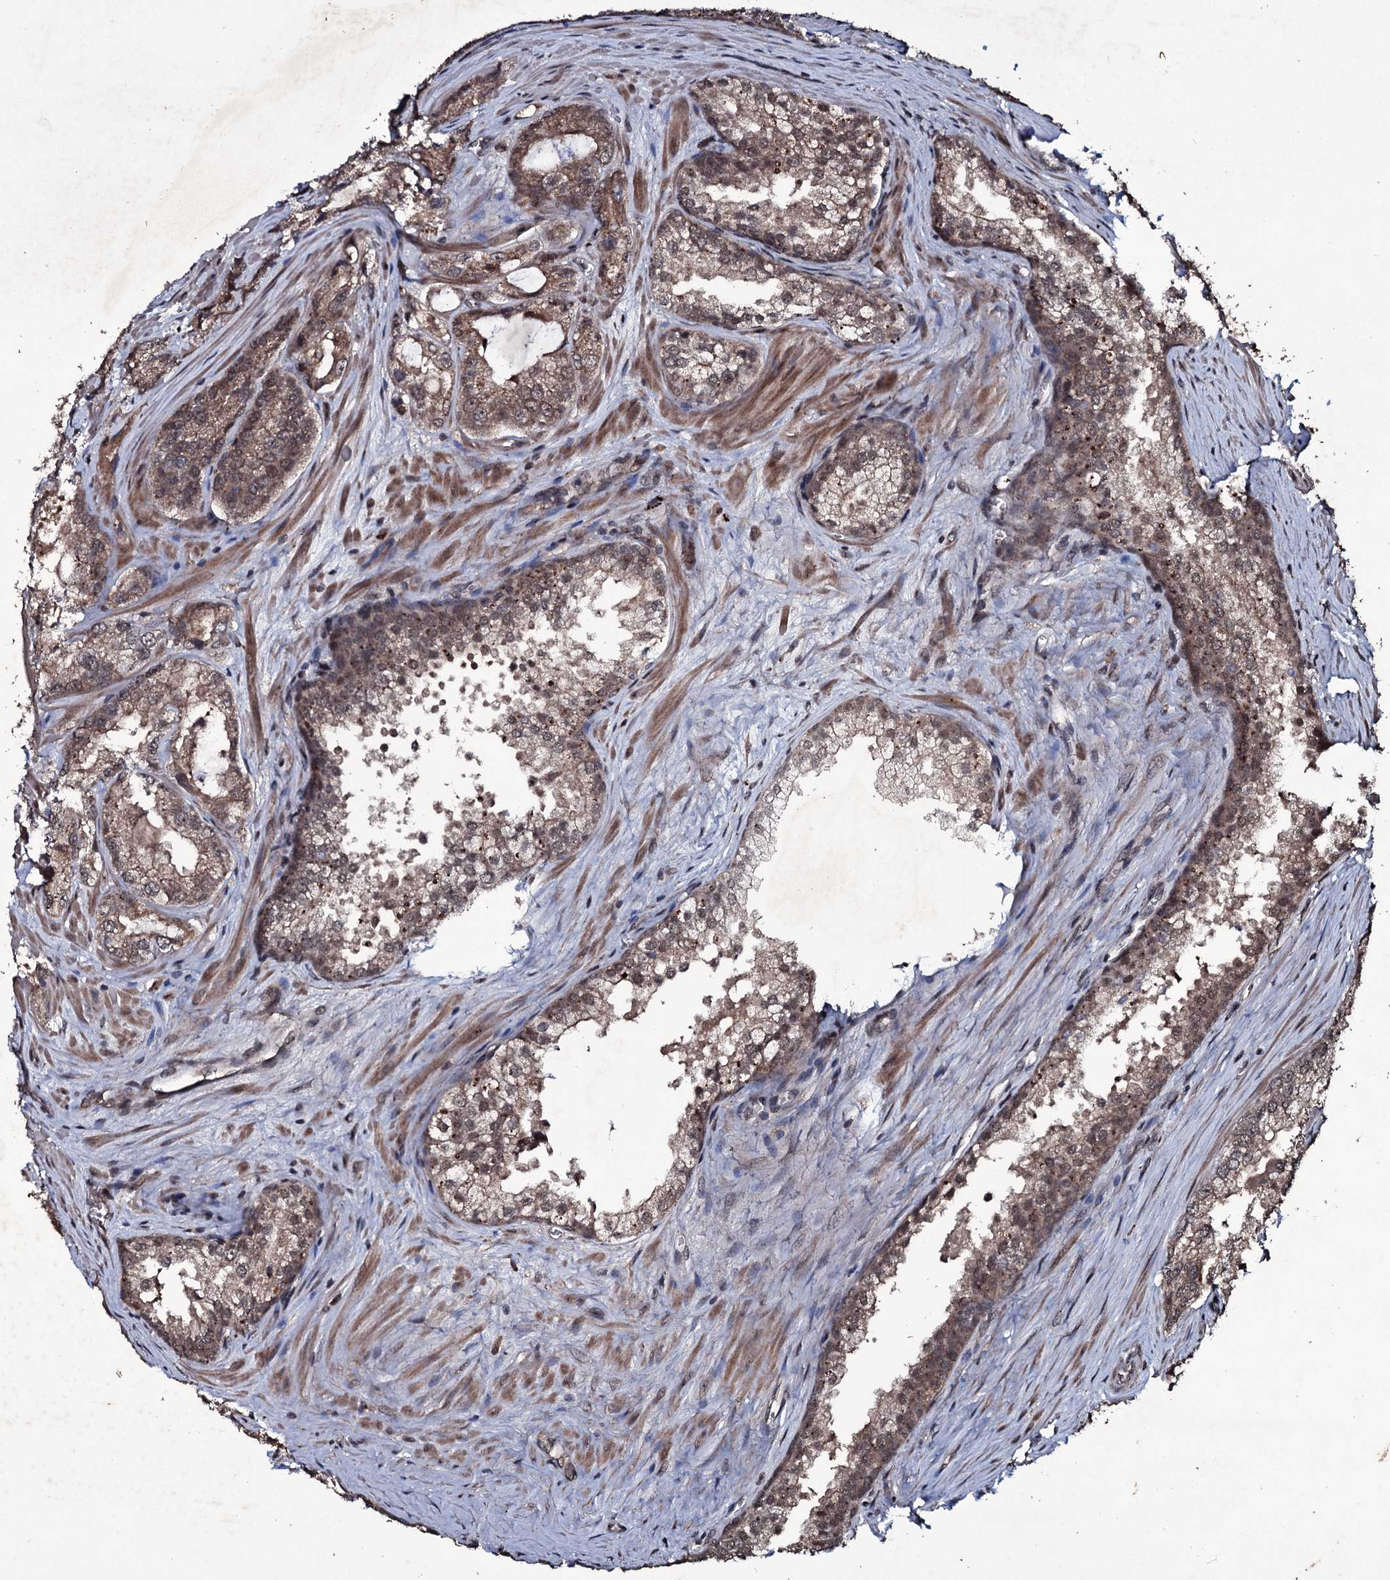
{"staining": {"intensity": "weak", "quantity": ">75%", "location": "cytoplasmic/membranous"}, "tissue": "prostate cancer", "cell_type": "Tumor cells", "image_type": "cancer", "snomed": [{"axis": "morphology", "description": "Adenocarcinoma, Low grade"}, {"axis": "topography", "description": "Prostate"}], "caption": "IHC (DAB (3,3'-diaminobenzidine)) staining of adenocarcinoma (low-grade) (prostate) shows weak cytoplasmic/membranous protein positivity in approximately >75% of tumor cells. Nuclei are stained in blue.", "gene": "MRPS31", "patient": {"sex": "male", "age": 47}}